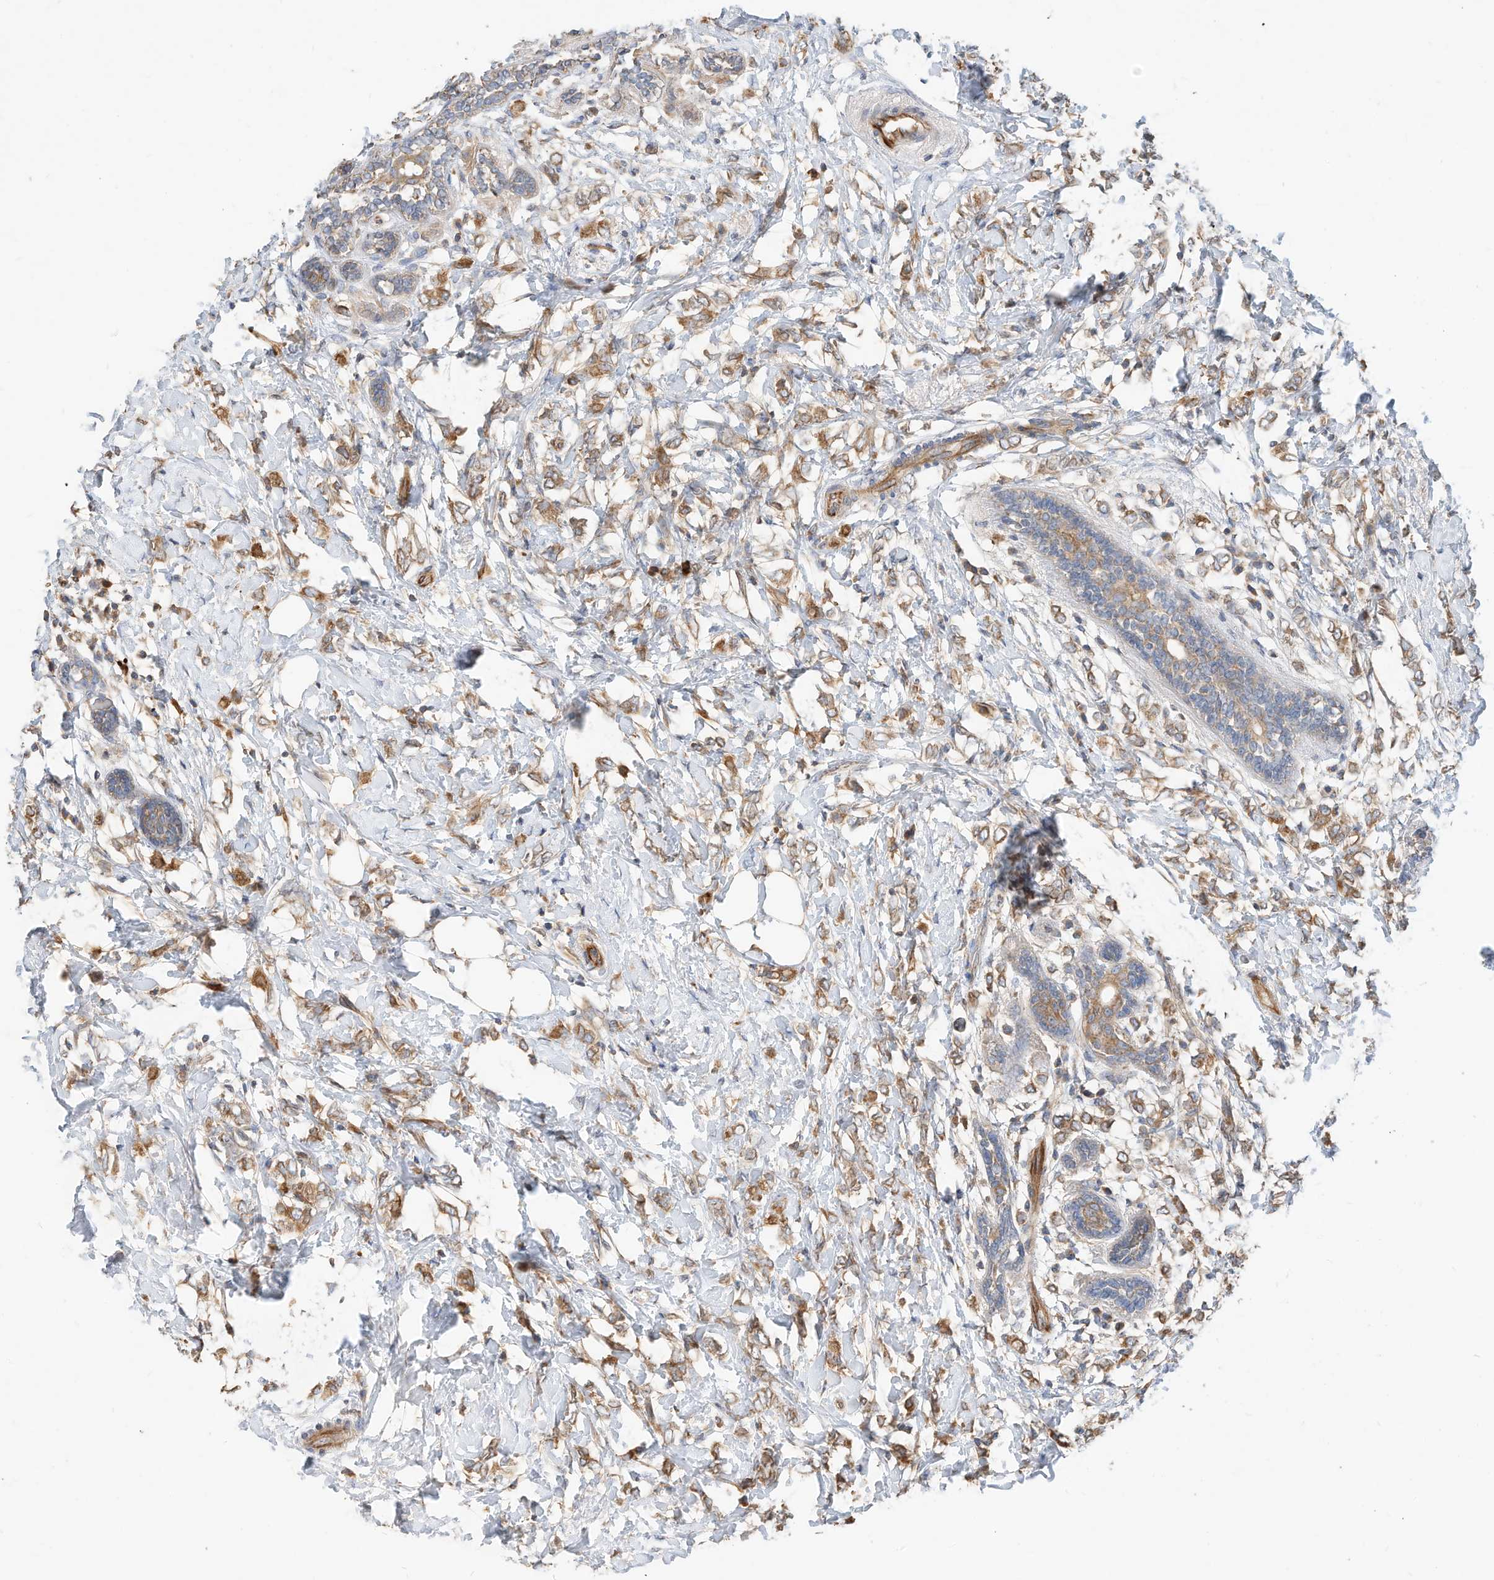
{"staining": {"intensity": "moderate", "quantity": ">75%", "location": "cytoplasmic/membranous"}, "tissue": "breast cancer", "cell_type": "Tumor cells", "image_type": "cancer", "snomed": [{"axis": "morphology", "description": "Normal tissue, NOS"}, {"axis": "morphology", "description": "Lobular carcinoma"}, {"axis": "topography", "description": "Breast"}], "caption": "A high-resolution image shows immunohistochemistry (IHC) staining of lobular carcinoma (breast), which reveals moderate cytoplasmic/membranous expression in about >75% of tumor cells. Nuclei are stained in blue.", "gene": "CPAMD8", "patient": {"sex": "female", "age": 47}}